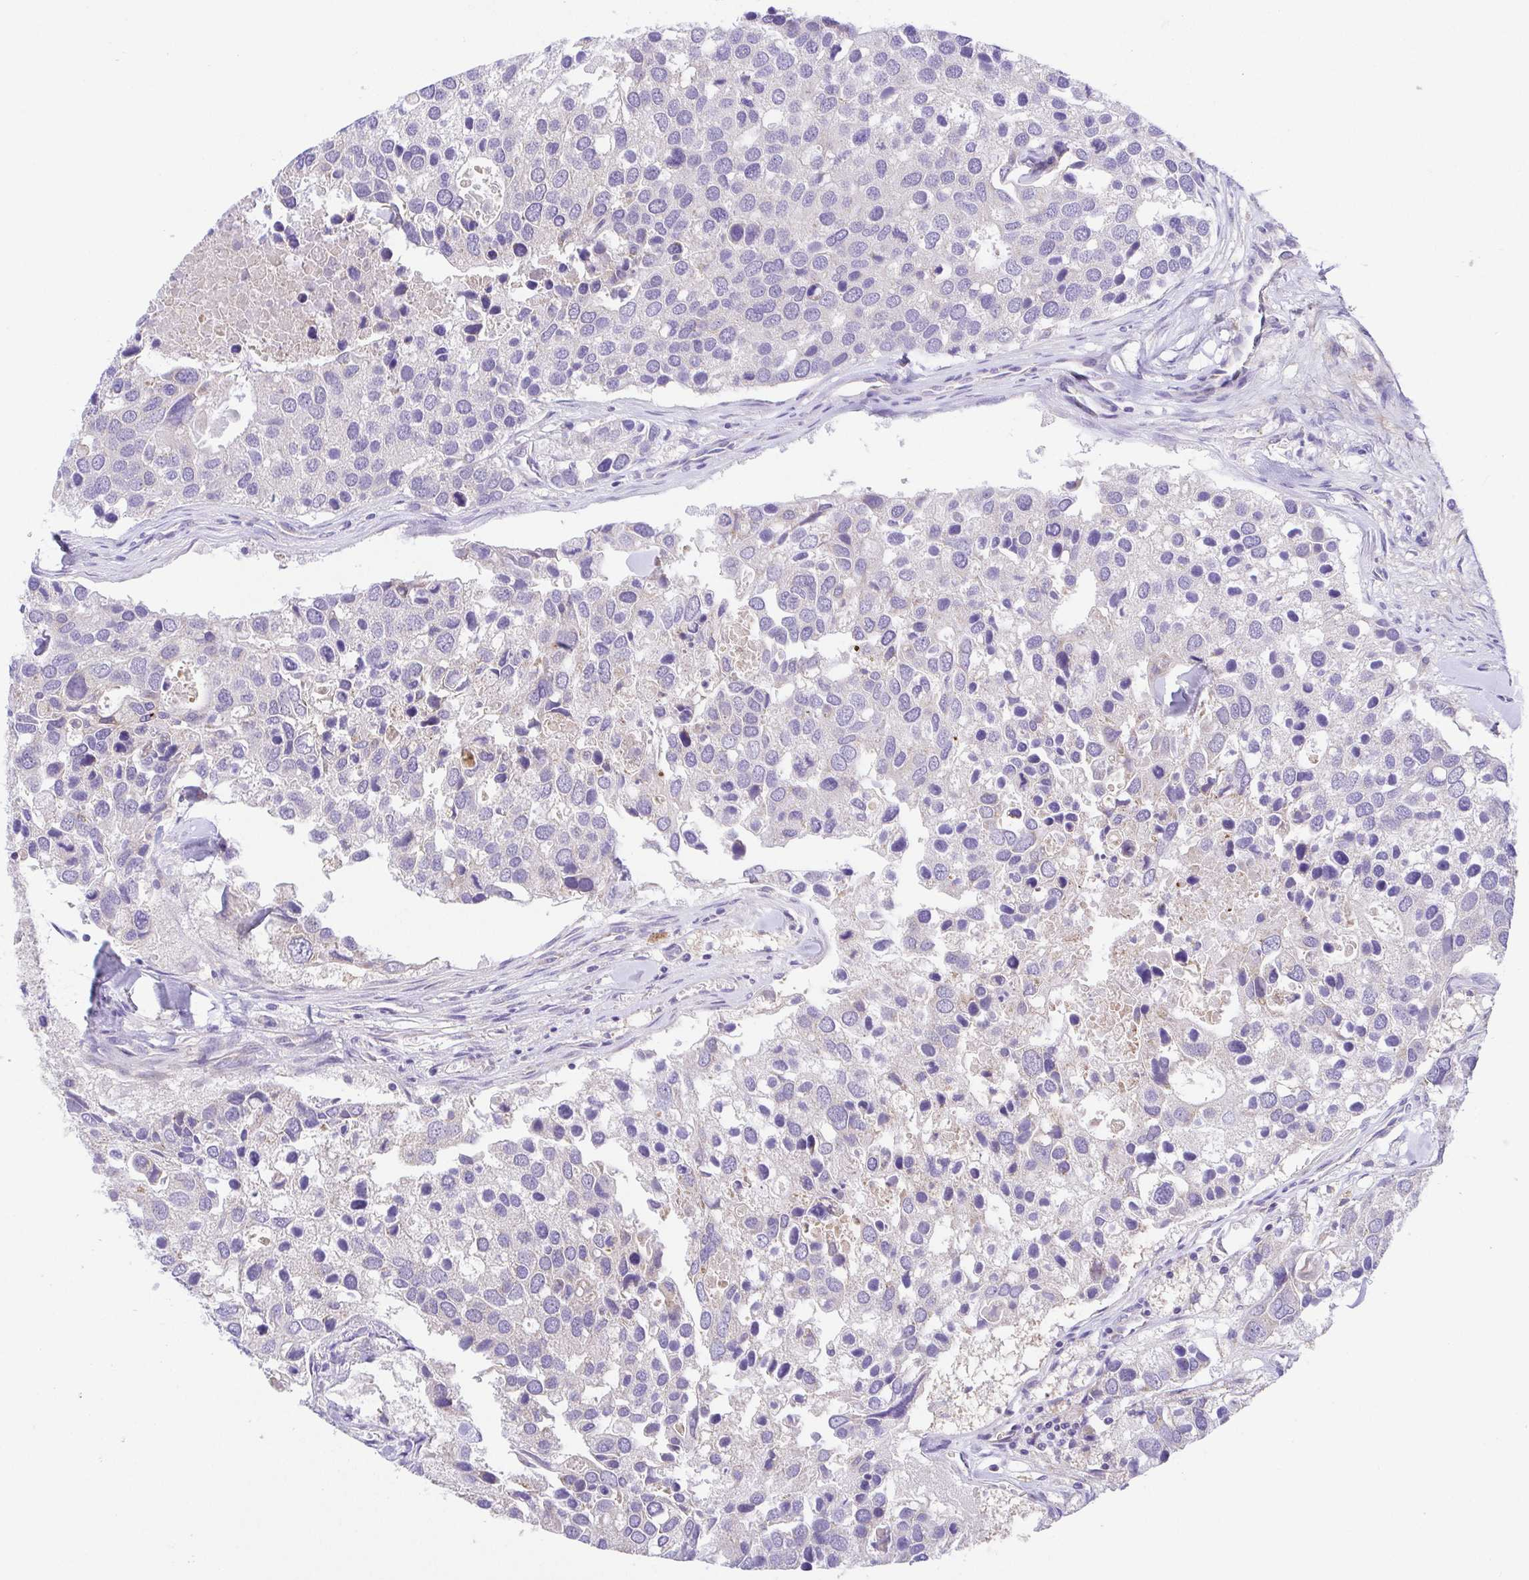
{"staining": {"intensity": "negative", "quantity": "none", "location": "none"}, "tissue": "breast cancer", "cell_type": "Tumor cells", "image_type": "cancer", "snomed": [{"axis": "morphology", "description": "Duct carcinoma"}, {"axis": "topography", "description": "Breast"}], "caption": "IHC of human infiltrating ductal carcinoma (breast) reveals no positivity in tumor cells.", "gene": "SLC13A1", "patient": {"sex": "female", "age": 83}}